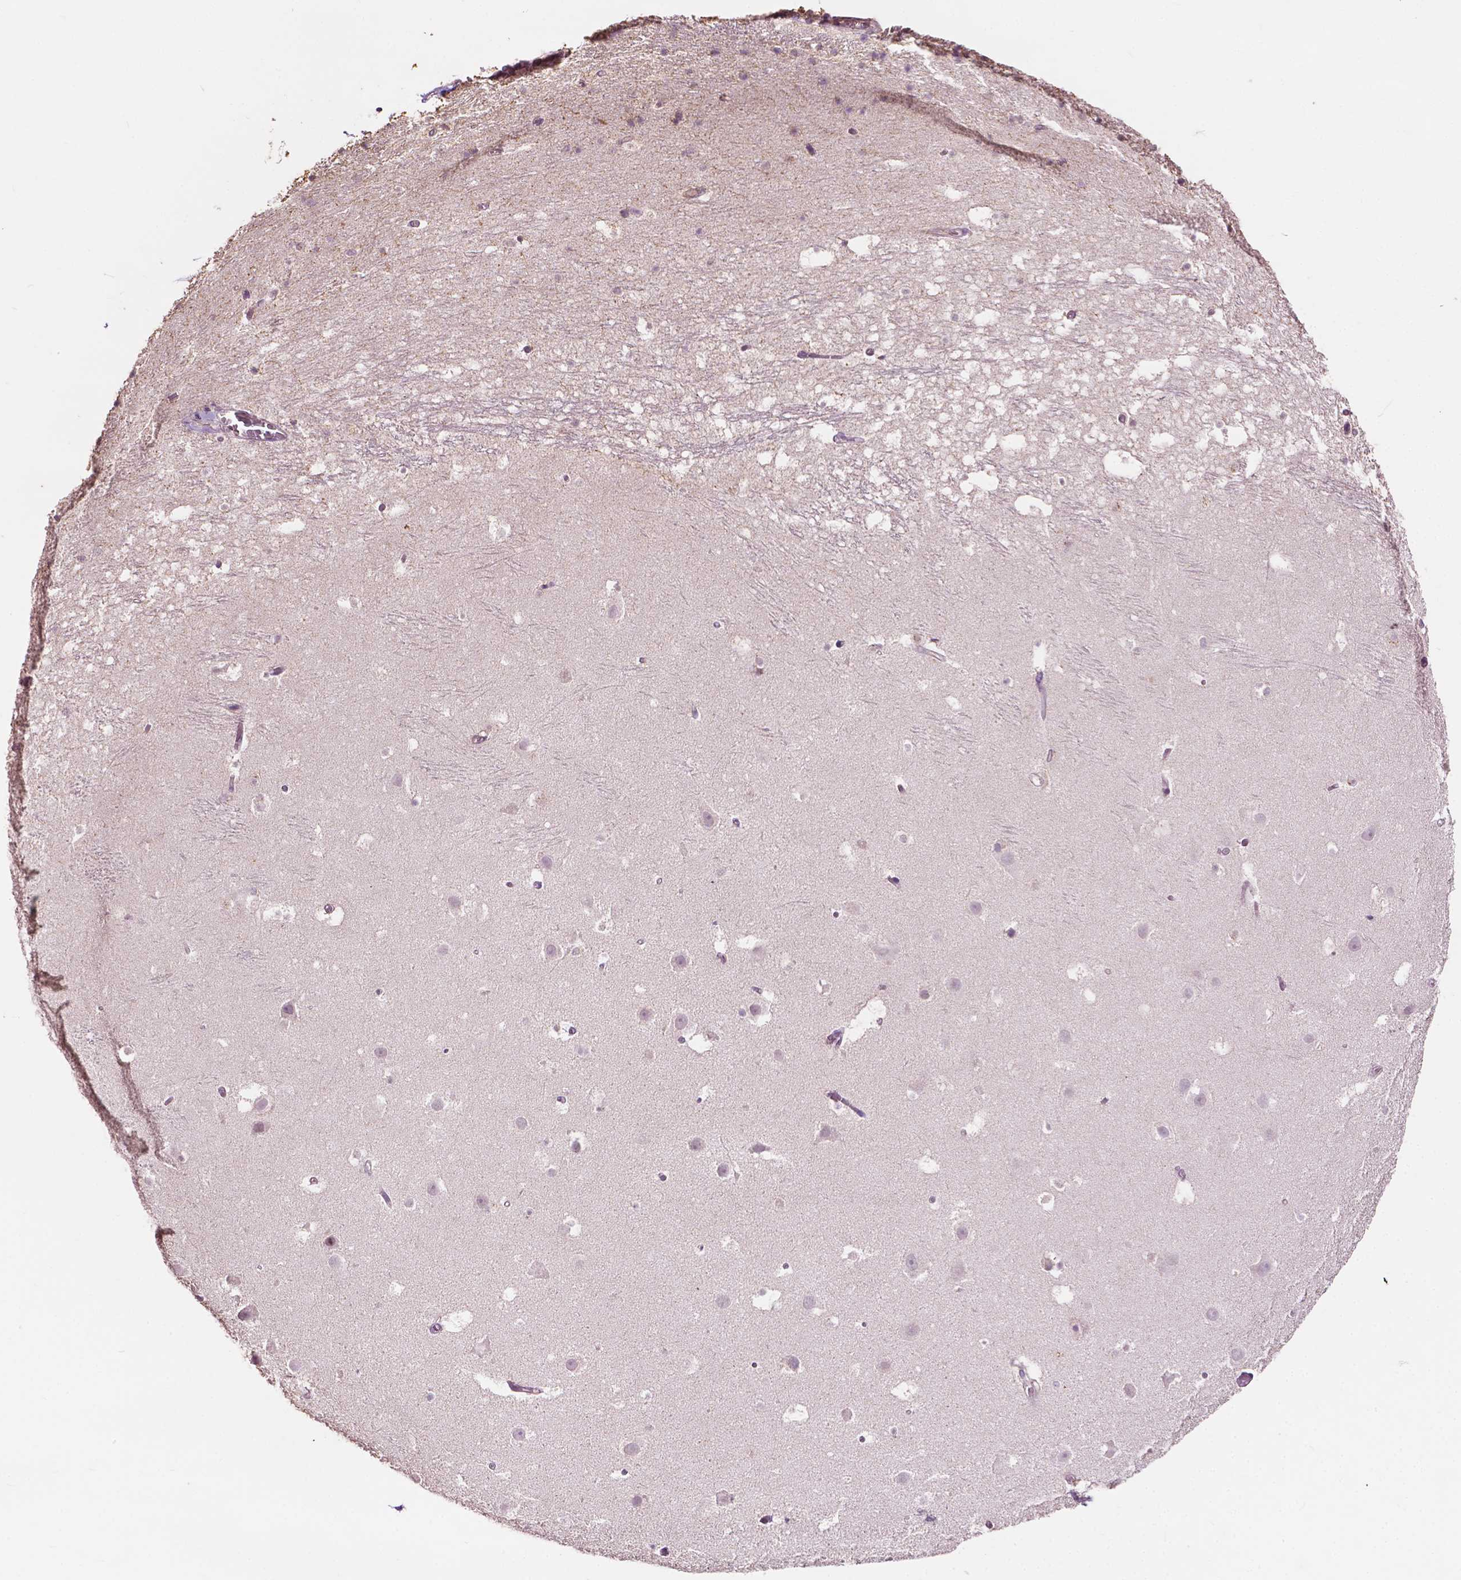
{"staining": {"intensity": "negative", "quantity": "none", "location": "none"}, "tissue": "hippocampus", "cell_type": "Glial cells", "image_type": "normal", "snomed": [{"axis": "morphology", "description": "Normal tissue, NOS"}, {"axis": "topography", "description": "Hippocampus"}], "caption": "This photomicrograph is of normal hippocampus stained with immunohistochemistry to label a protein in brown with the nuclei are counter-stained blue. There is no expression in glial cells.", "gene": "EBAG9", "patient": {"sex": "male", "age": 26}}